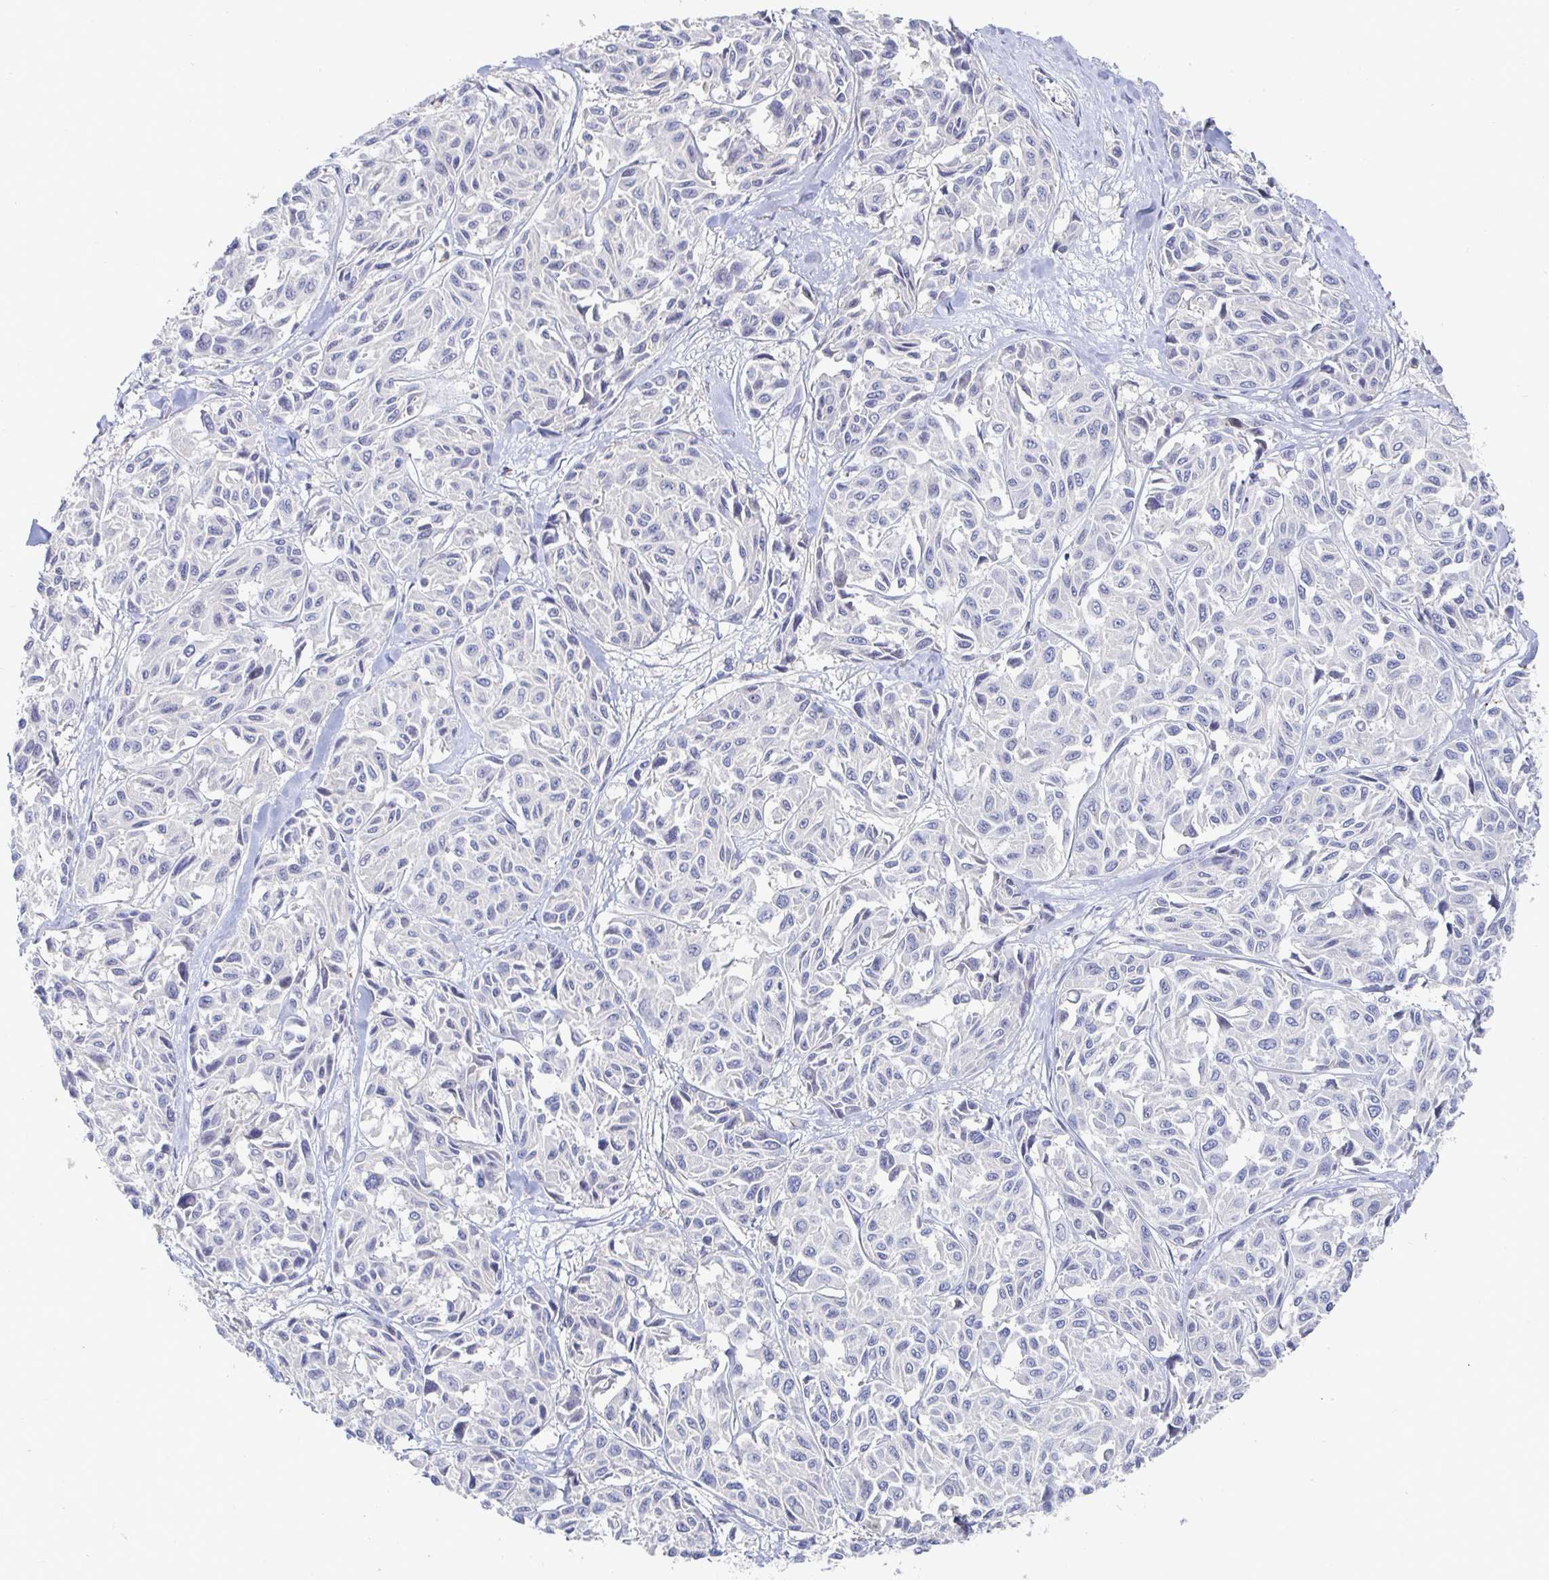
{"staining": {"intensity": "negative", "quantity": "none", "location": "none"}, "tissue": "melanoma", "cell_type": "Tumor cells", "image_type": "cancer", "snomed": [{"axis": "morphology", "description": "Malignant melanoma, NOS"}, {"axis": "topography", "description": "Skin"}], "caption": "DAB immunohistochemical staining of malignant melanoma reveals no significant staining in tumor cells.", "gene": "PIK3CD", "patient": {"sex": "female", "age": 66}}